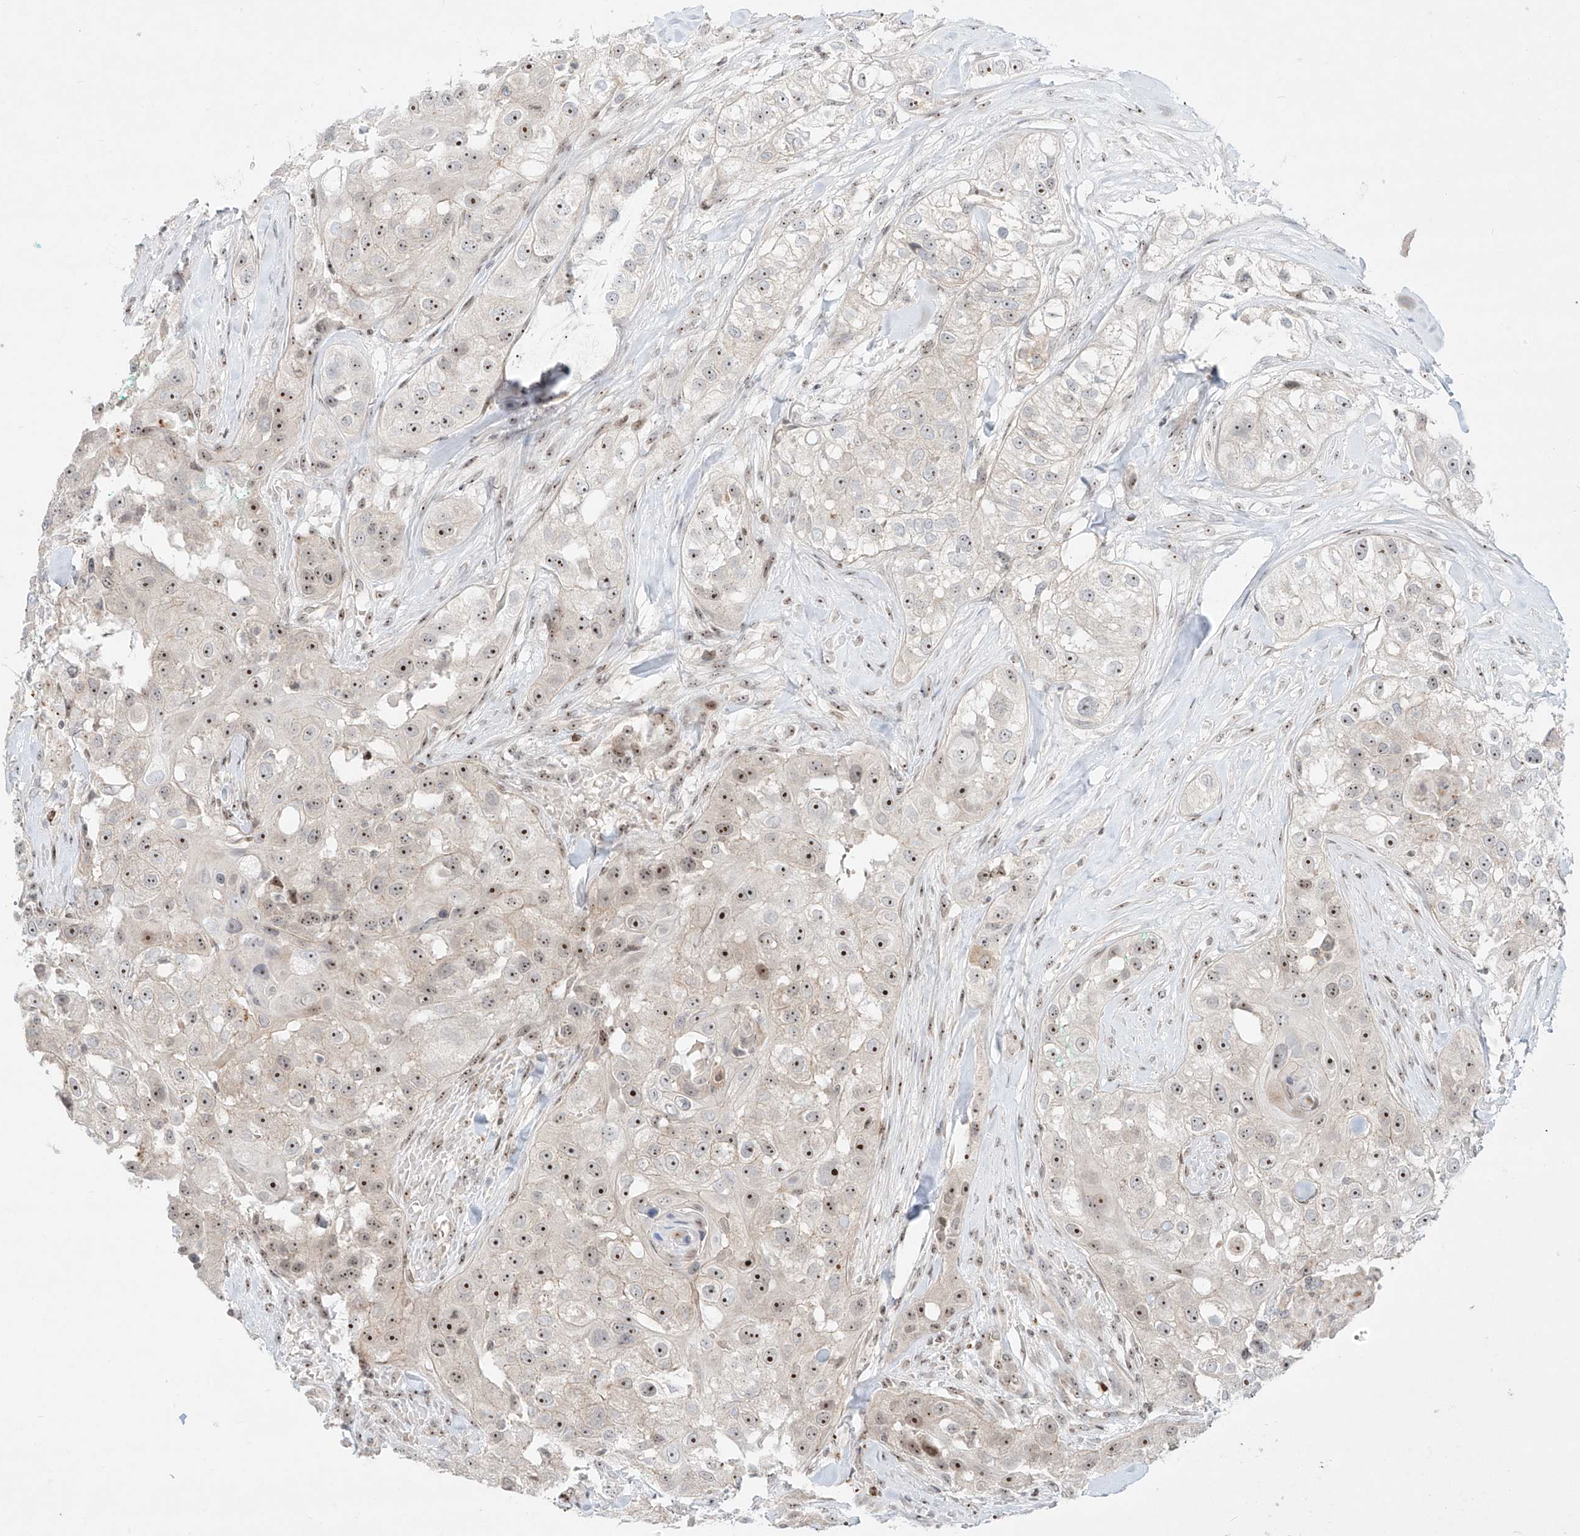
{"staining": {"intensity": "moderate", "quantity": "25%-75%", "location": "nuclear"}, "tissue": "head and neck cancer", "cell_type": "Tumor cells", "image_type": "cancer", "snomed": [{"axis": "morphology", "description": "Normal tissue, NOS"}, {"axis": "morphology", "description": "Squamous cell carcinoma, NOS"}, {"axis": "topography", "description": "Skeletal muscle"}, {"axis": "topography", "description": "Head-Neck"}], "caption": "Head and neck cancer (squamous cell carcinoma) stained with immunohistochemistry demonstrates moderate nuclear staining in approximately 25%-75% of tumor cells.", "gene": "ZNF512", "patient": {"sex": "male", "age": 51}}